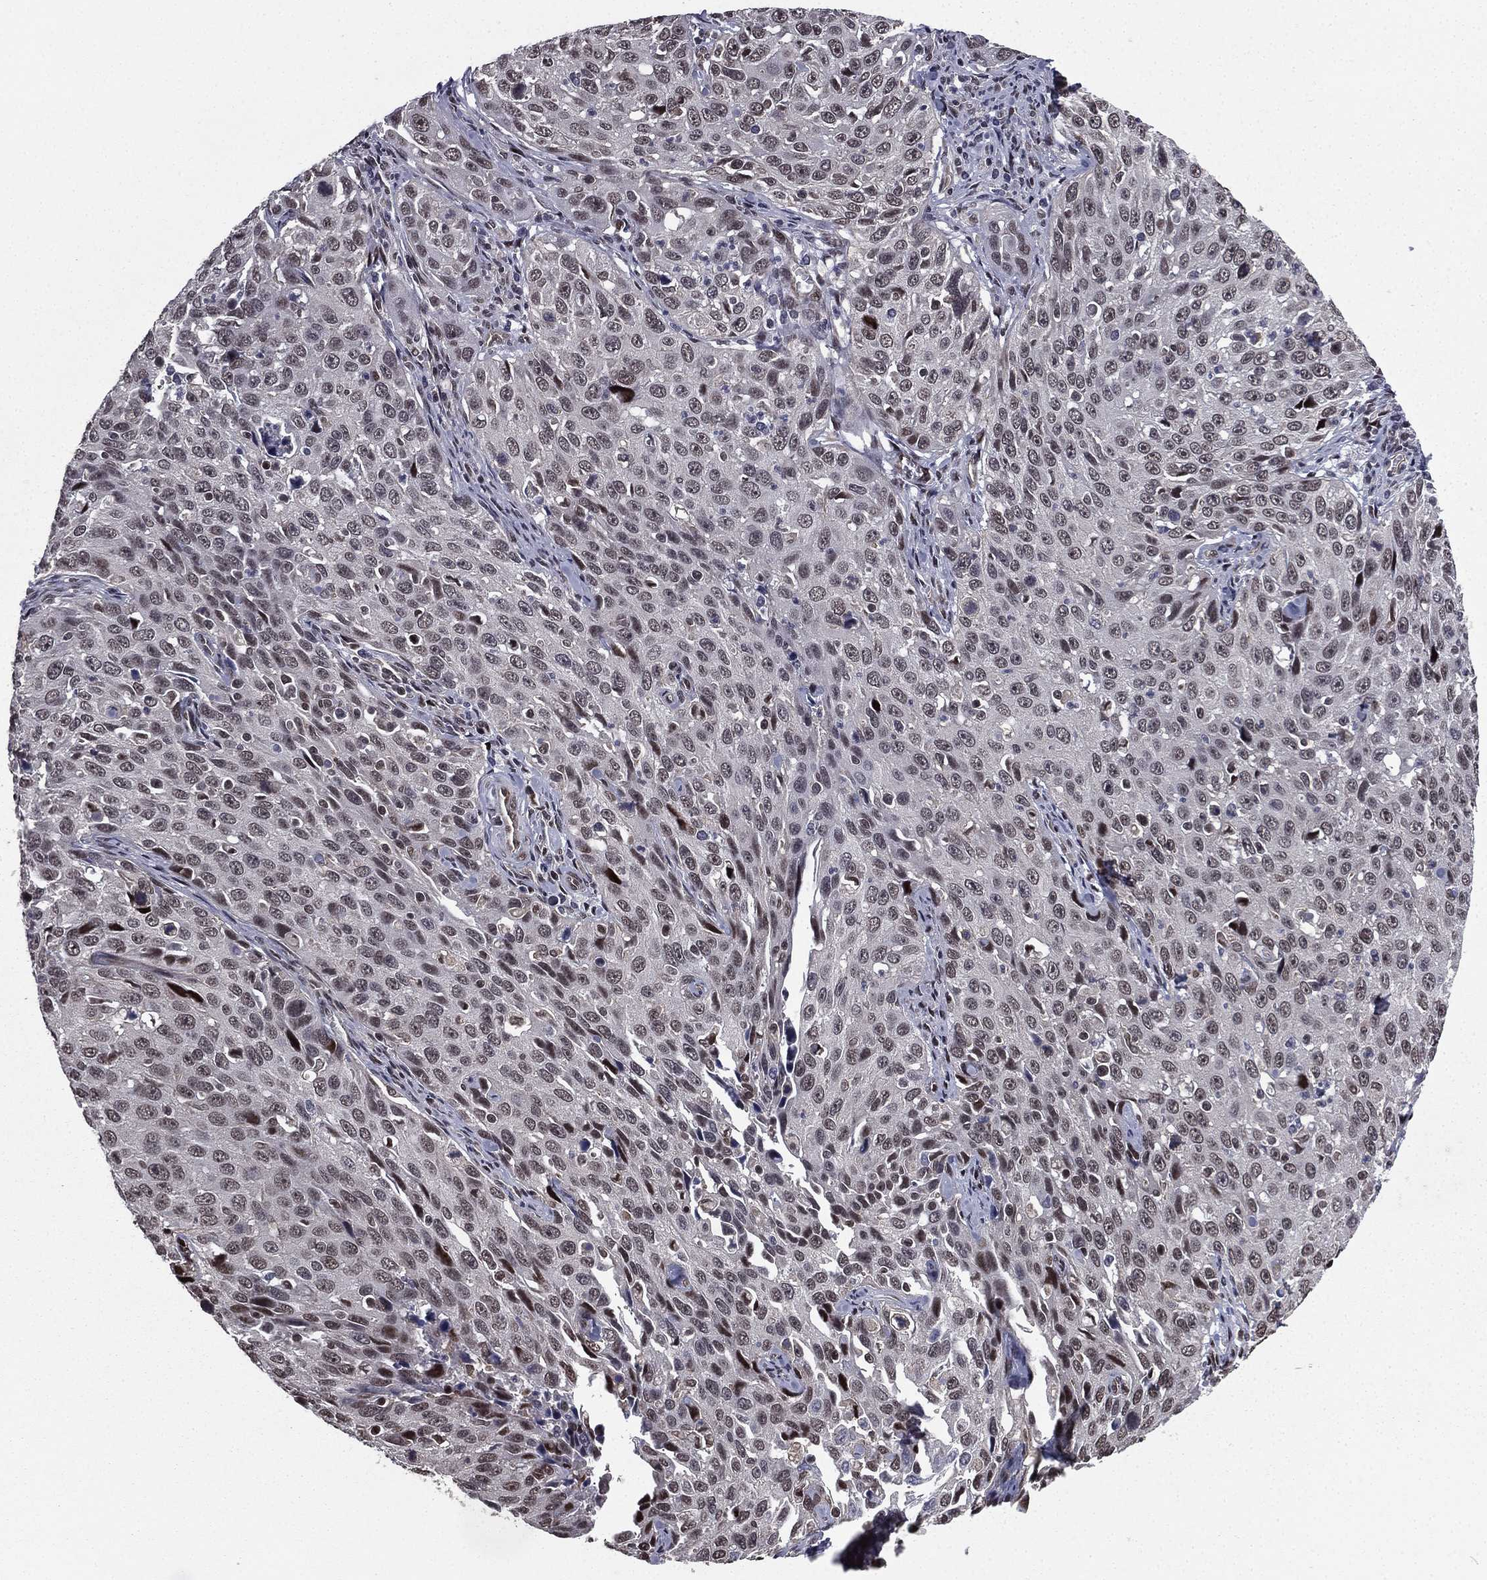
{"staining": {"intensity": "strong", "quantity": "<25%", "location": "nuclear"}, "tissue": "cervical cancer", "cell_type": "Tumor cells", "image_type": "cancer", "snomed": [{"axis": "morphology", "description": "Squamous cell carcinoma, NOS"}, {"axis": "topography", "description": "Cervix"}], "caption": "DAB immunohistochemical staining of cervical squamous cell carcinoma displays strong nuclear protein expression in approximately <25% of tumor cells.", "gene": "RARB", "patient": {"sex": "female", "age": 26}}